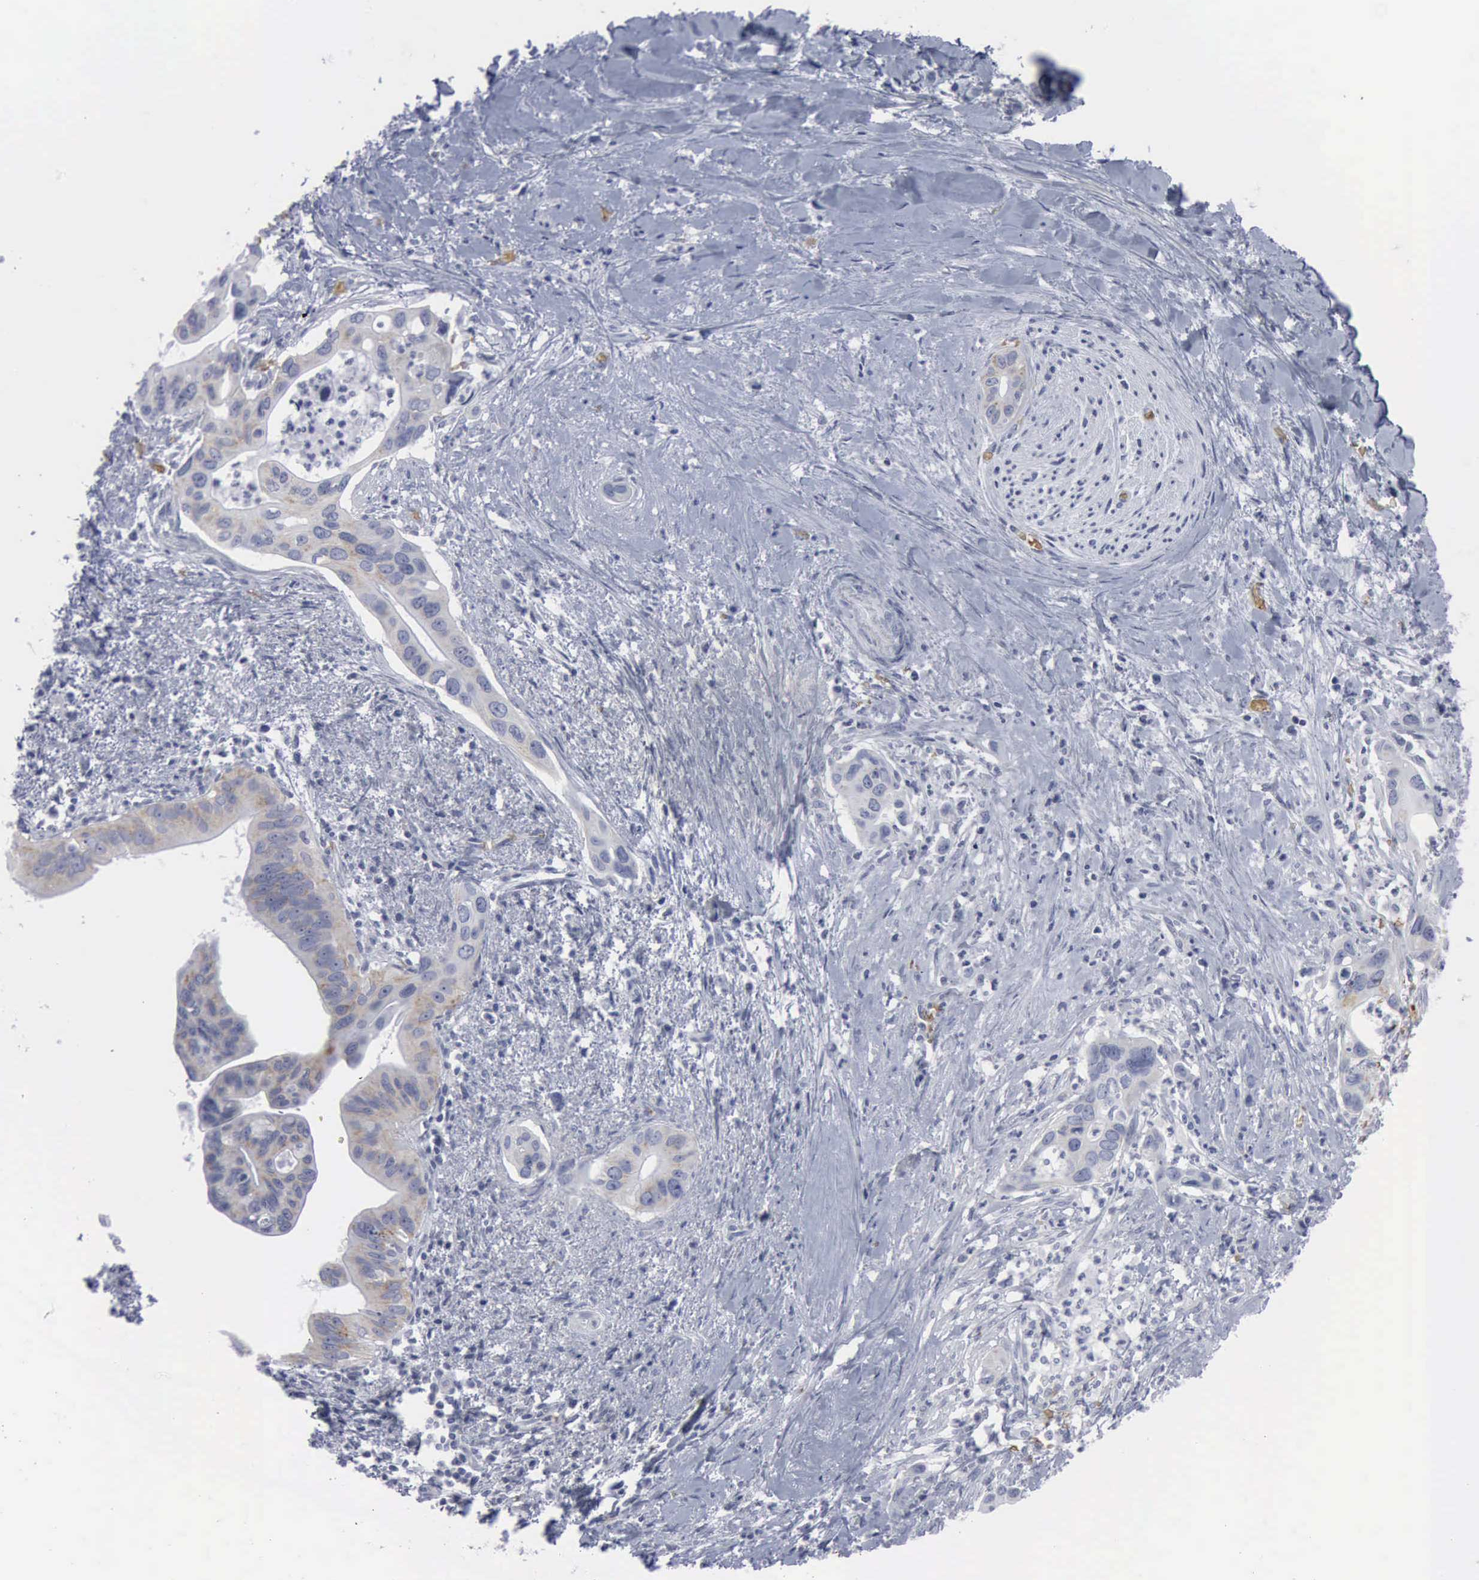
{"staining": {"intensity": "weak", "quantity": "25%-75%", "location": "cytoplasmic/membranous"}, "tissue": "liver cancer", "cell_type": "Tumor cells", "image_type": "cancer", "snomed": [{"axis": "morphology", "description": "Cholangiocarcinoma"}, {"axis": "topography", "description": "Liver"}], "caption": "The micrograph displays staining of liver cancer, revealing weak cytoplasmic/membranous protein positivity (brown color) within tumor cells. (Brightfield microscopy of DAB IHC at high magnification).", "gene": "TGFB1", "patient": {"sex": "female", "age": 65}}